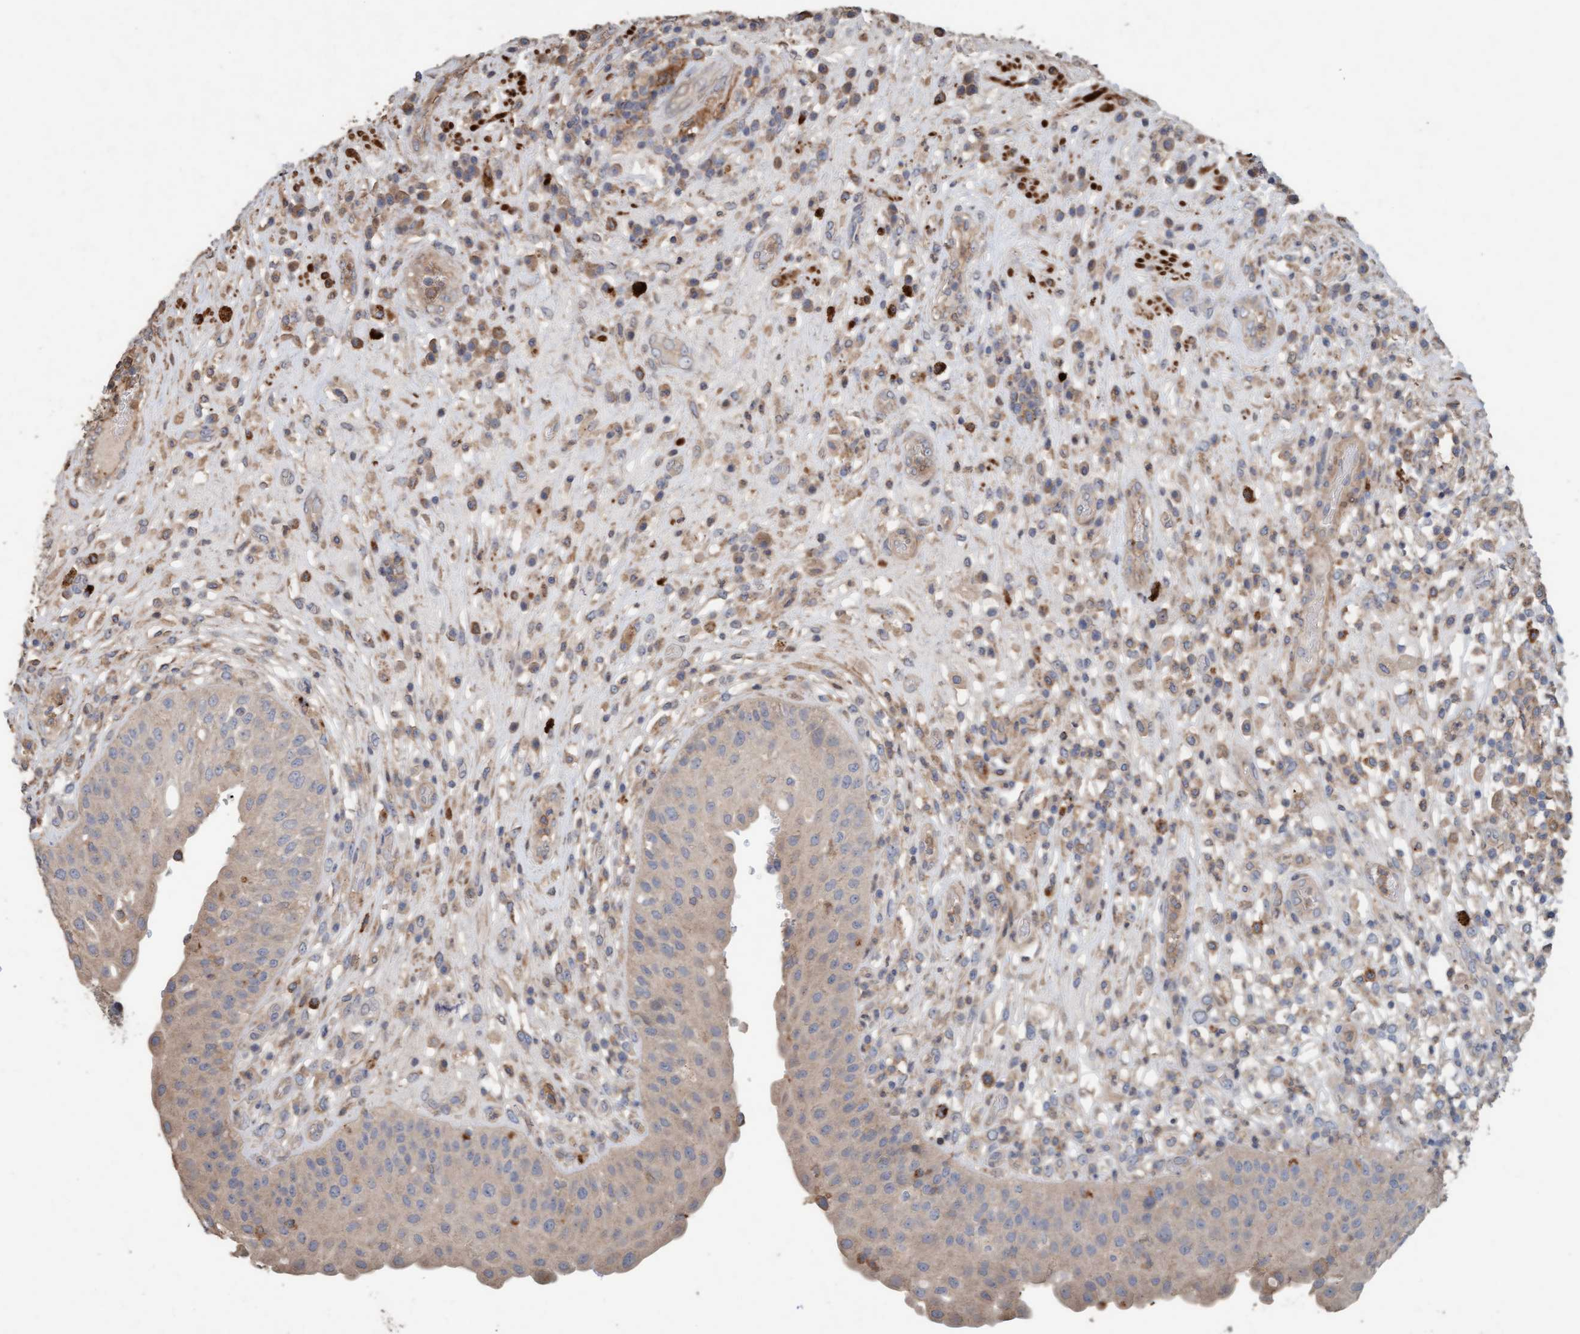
{"staining": {"intensity": "weak", "quantity": "25%-75%", "location": "cytoplasmic/membranous"}, "tissue": "urinary bladder", "cell_type": "Urothelial cells", "image_type": "normal", "snomed": [{"axis": "morphology", "description": "Normal tissue, NOS"}, {"axis": "topography", "description": "Urinary bladder"}], "caption": "DAB immunohistochemical staining of unremarkable urinary bladder displays weak cytoplasmic/membranous protein positivity in about 25%-75% of urothelial cells.", "gene": "LONRF1", "patient": {"sex": "female", "age": 62}}